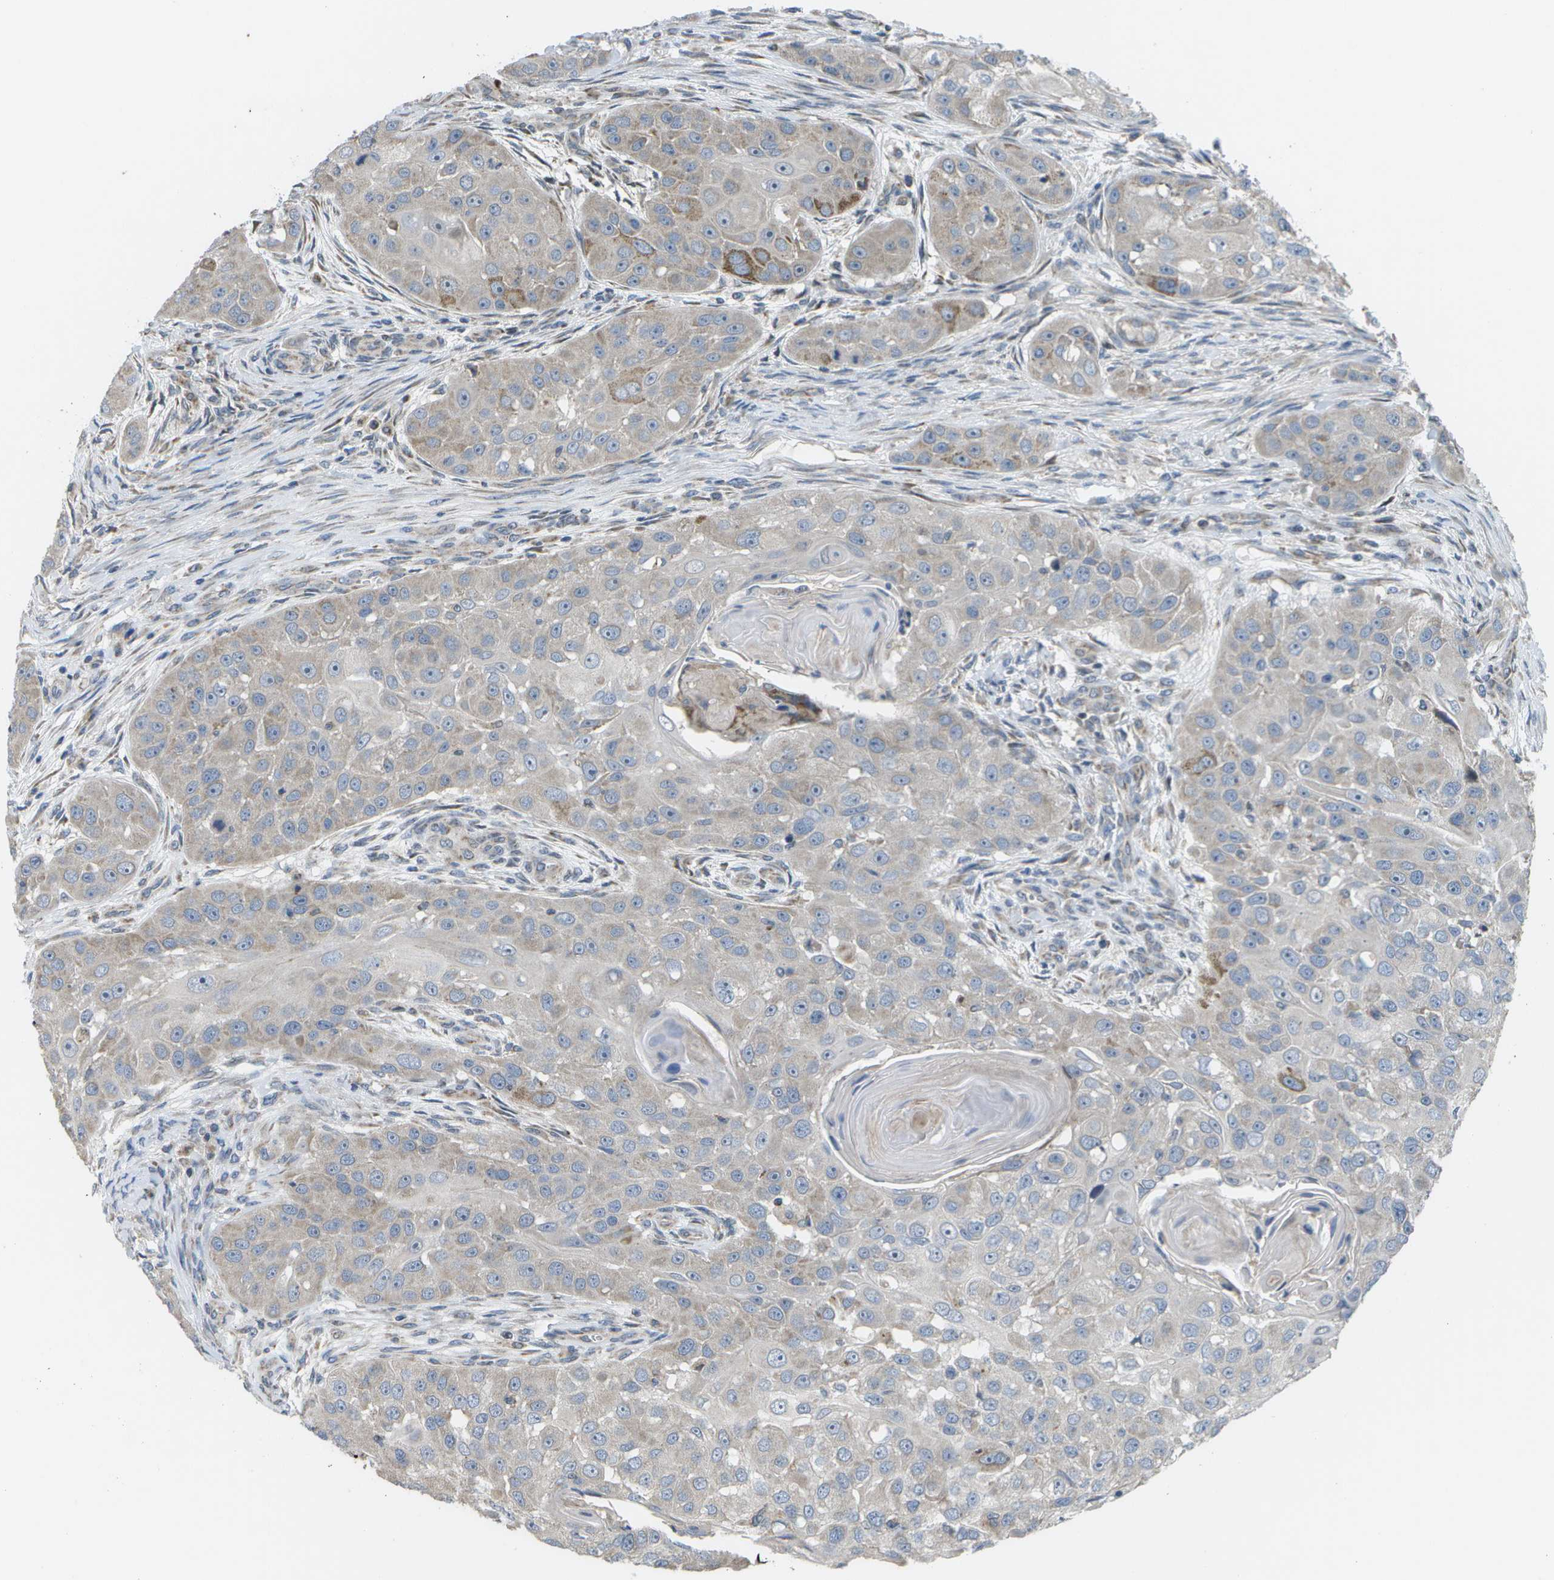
{"staining": {"intensity": "moderate", "quantity": "<25%", "location": "cytoplasmic/membranous"}, "tissue": "head and neck cancer", "cell_type": "Tumor cells", "image_type": "cancer", "snomed": [{"axis": "morphology", "description": "Normal tissue, NOS"}, {"axis": "morphology", "description": "Squamous cell carcinoma, NOS"}, {"axis": "topography", "description": "Skeletal muscle"}, {"axis": "topography", "description": "Head-Neck"}], "caption": "Head and neck squamous cell carcinoma stained with a protein marker reveals moderate staining in tumor cells.", "gene": "HADHA", "patient": {"sex": "male", "age": 51}}